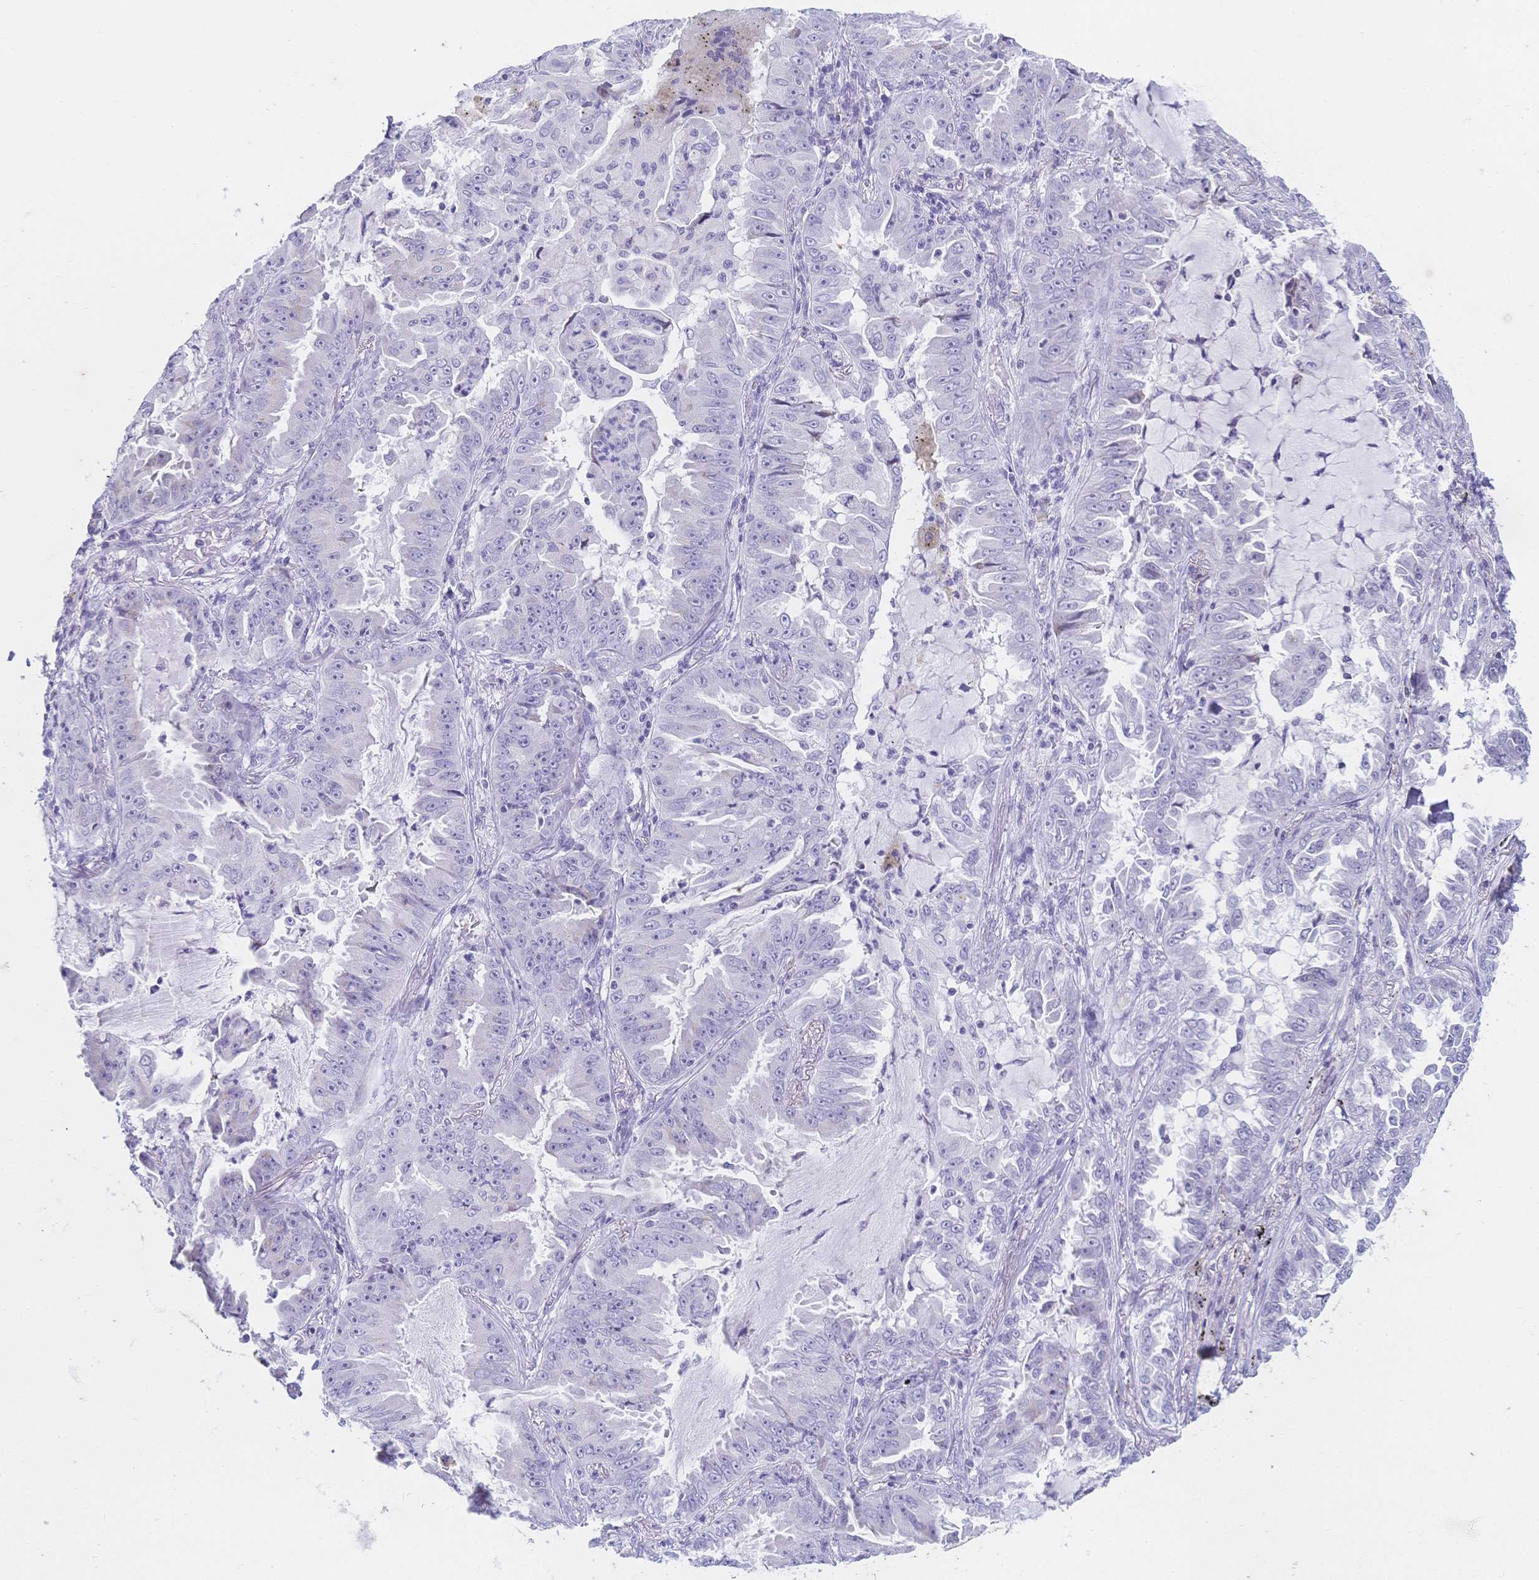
{"staining": {"intensity": "negative", "quantity": "none", "location": "none"}, "tissue": "lung cancer", "cell_type": "Tumor cells", "image_type": "cancer", "snomed": [{"axis": "morphology", "description": "Adenocarcinoma, NOS"}, {"axis": "topography", "description": "Lung"}], "caption": "Adenocarcinoma (lung) was stained to show a protein in brown. There is no significant positivity in tumor cells.", "gene": "CR2", "patient": {"sex": "female", "age": 52}}